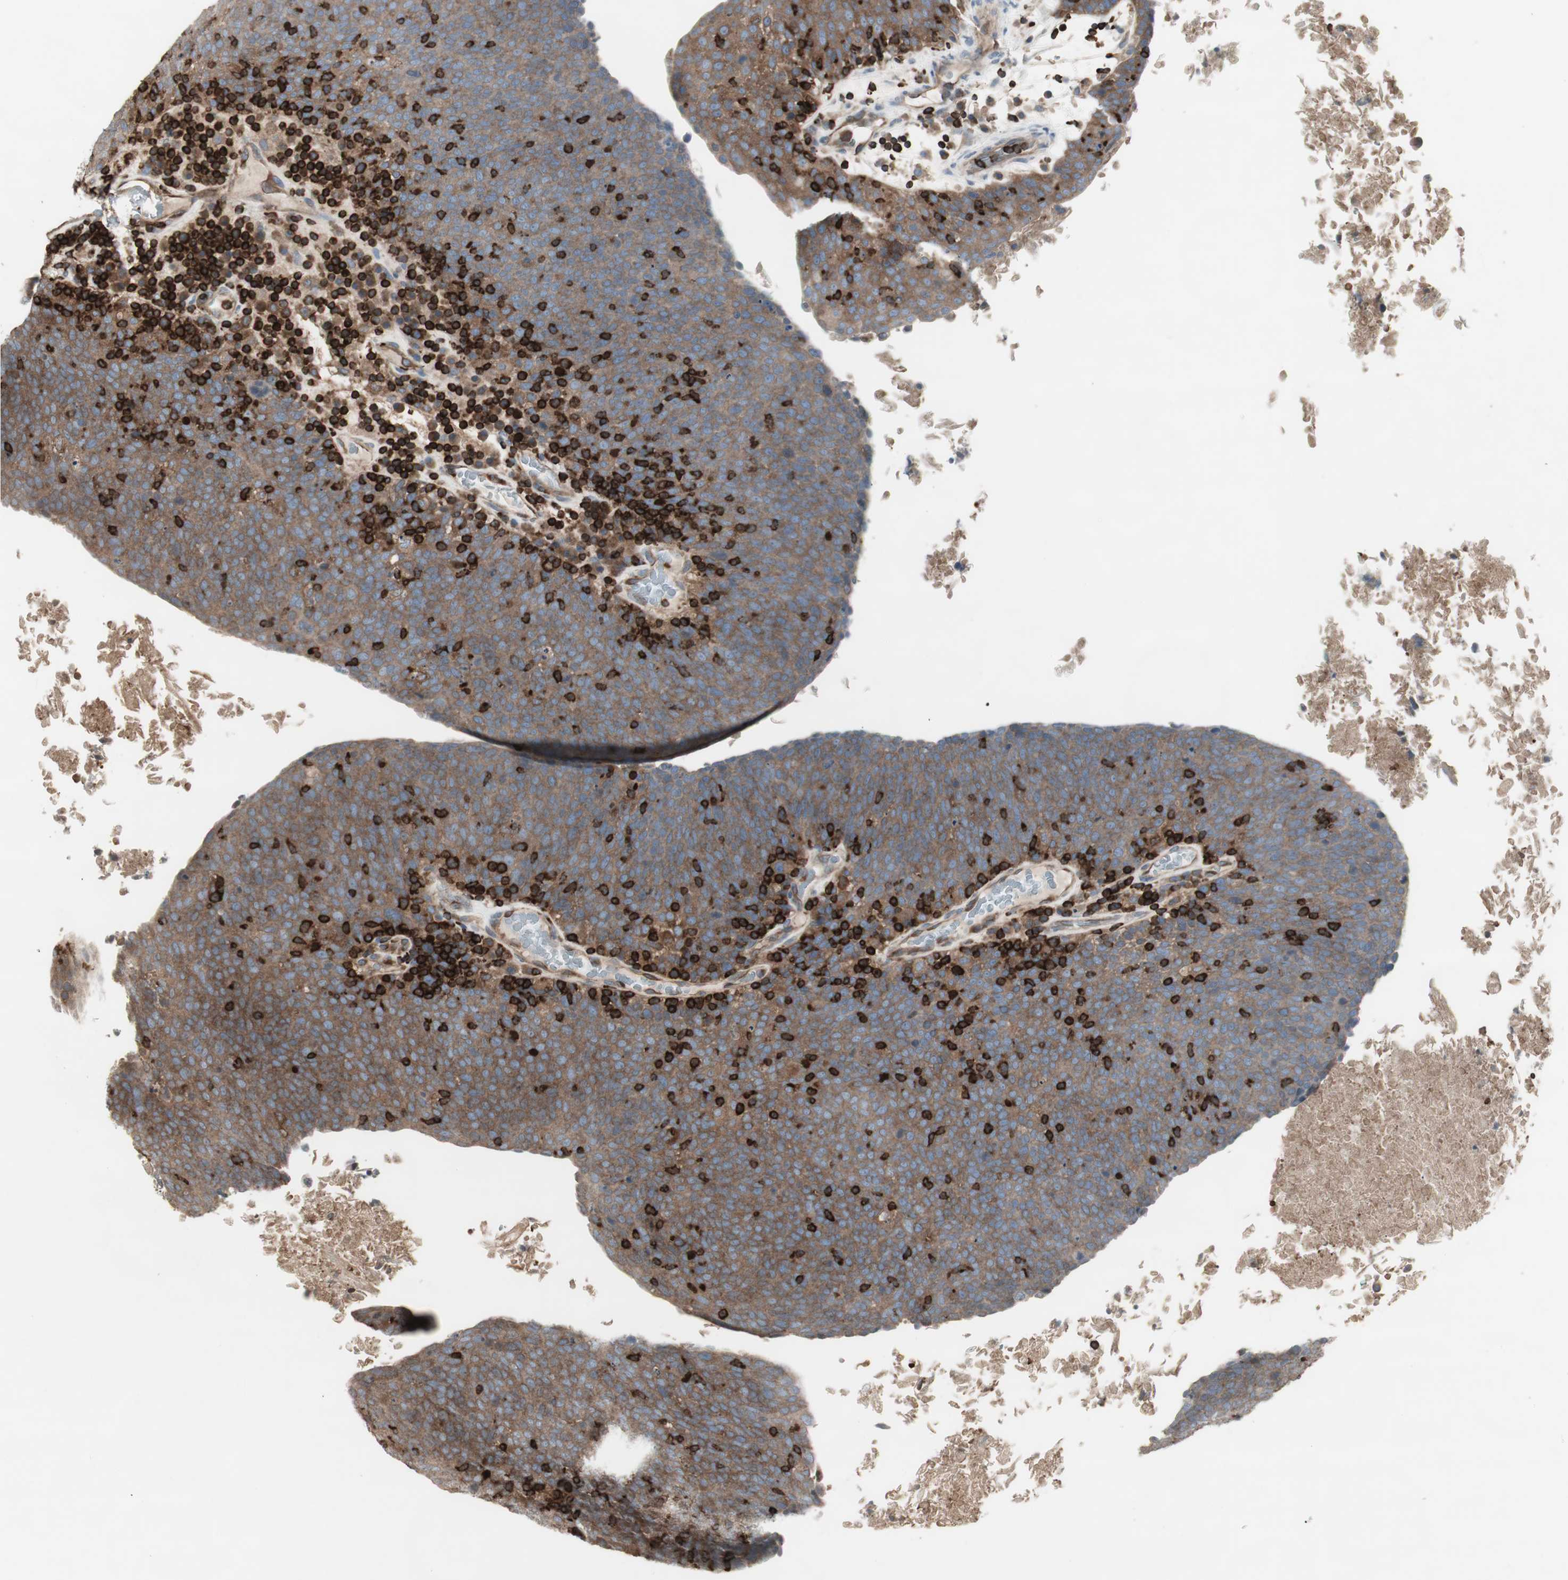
{"staining": {"intensity": "weak", "quantity": ">75%", "location": "cytoplasmic/membranous"}, "tissue": "head and neck cancer", "cell_type": "Tumor cells", "image_type": "cancer", "snomed": [{"axis": "morphology", "description": "Squamous cell carcinoma, NOS"}, {"axis": "morphology", "description": "Squamous cell carcinoma, metastatic, NOS"}, {"axis": "topography", "description": "Lymph node"}, {"axis": "topography", "description": "Head-Neck"}], "caption": "Immunohistochemistry image of head and neck cancer stained for a protein (brown), which reveals low levels of weak cytoplasmic/membranous staining in approximately >75% of tumor cells.", "gene": "ARHGEF1", "patient": {"sex": "male", "age": 62}}